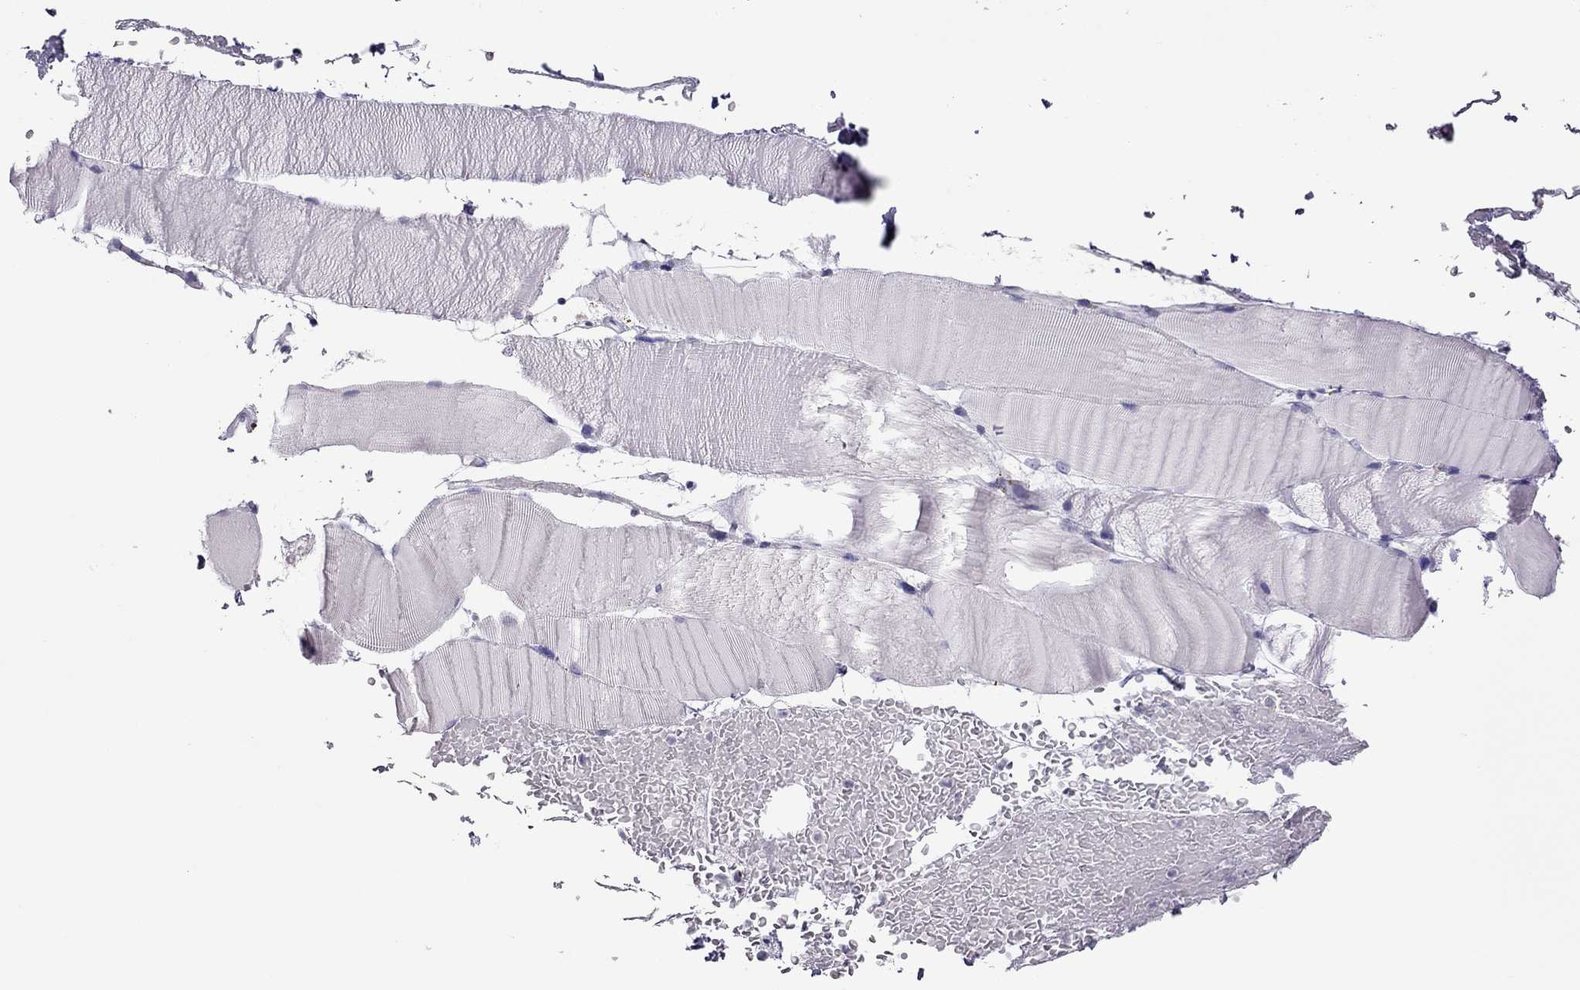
{"staining": {"intensity": "negative", "quantity": "none", "location": "none"}, "tissue": "skeletal muscle", "cell_type": "Myocytes", "image_type": "normal", "snomed": [{"axis": "morphology", "description": "Normal tissue, NOS"}, {"axis": "topography", "description": "Skeletal muscle"}], "caption": "Myocytes are negative for protein expression in normal human skeletal muscle. Brightfield microscopy of IHC stained with DAB (3,3'-diaminobenzidine) (brown) and hematoxylin (blue), captured at high magnification.", "gene": "TEX14", "patient": {"sex": "female", "age": 37}}